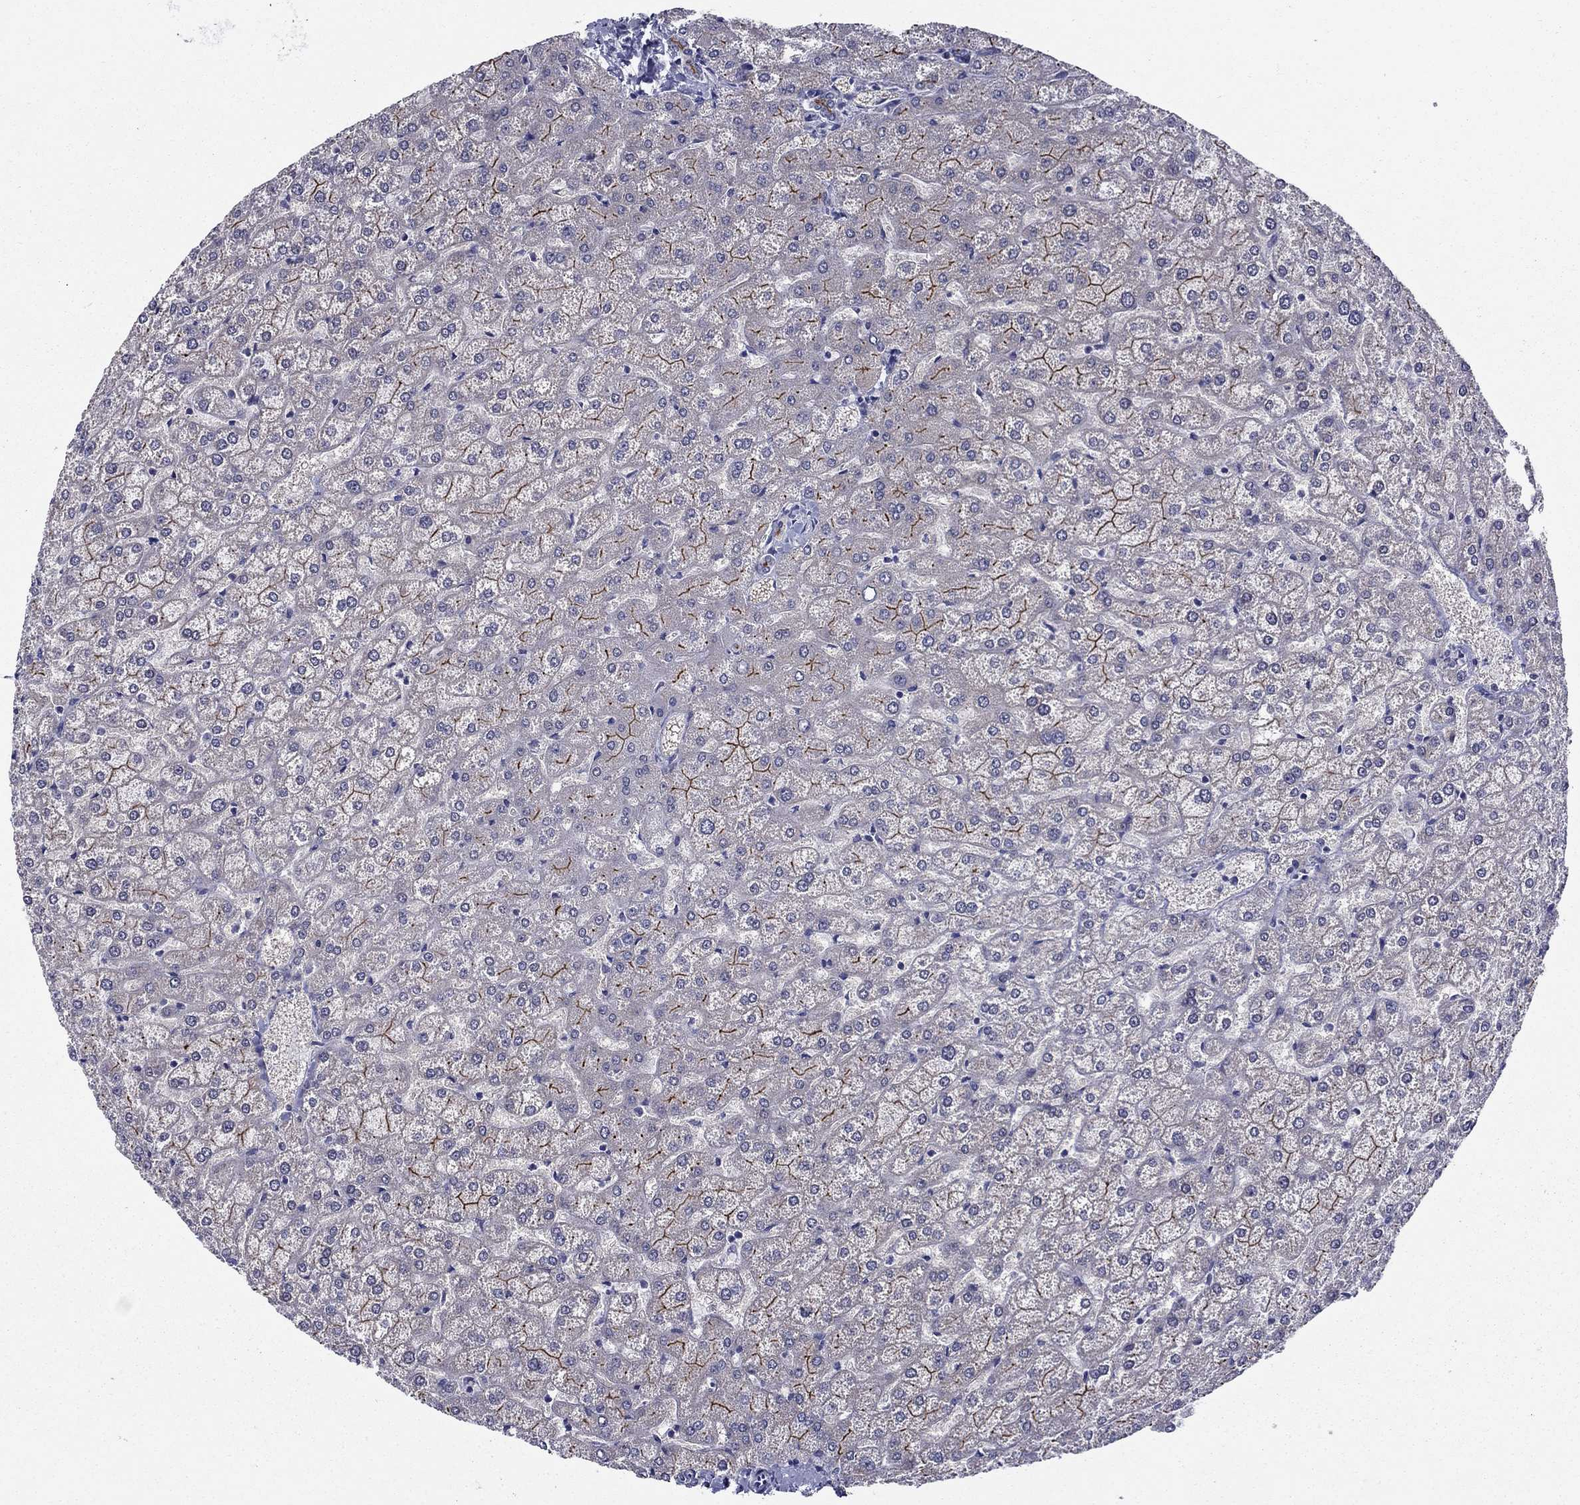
{"staining": {"intensity": "moderate", "quantity": ">75%", "location": "cytoplasmic/membranous"}, "tissue": "liver", "cell_type": "Cholangiocytes", "image_type": "normal", "snomed": [{"axis": "morphology", "description": "Normal tissue, NOS"}, {"axis": "topography", "description": "Liver"}], "caption": "Liver was stained to show a protein in brown. There is medium levels of moderate cytoplasmic/membranous positivity in approximately >75% of cholangiocytes. The staining is performed using DAB (3,3'-diaminobenzidine) brown chromogen to label protein expression. The nuclei are counter-stained blue using hematoxylin.", "gene": "C4orf19", "patient": {"sex": "female", "age": 32}}